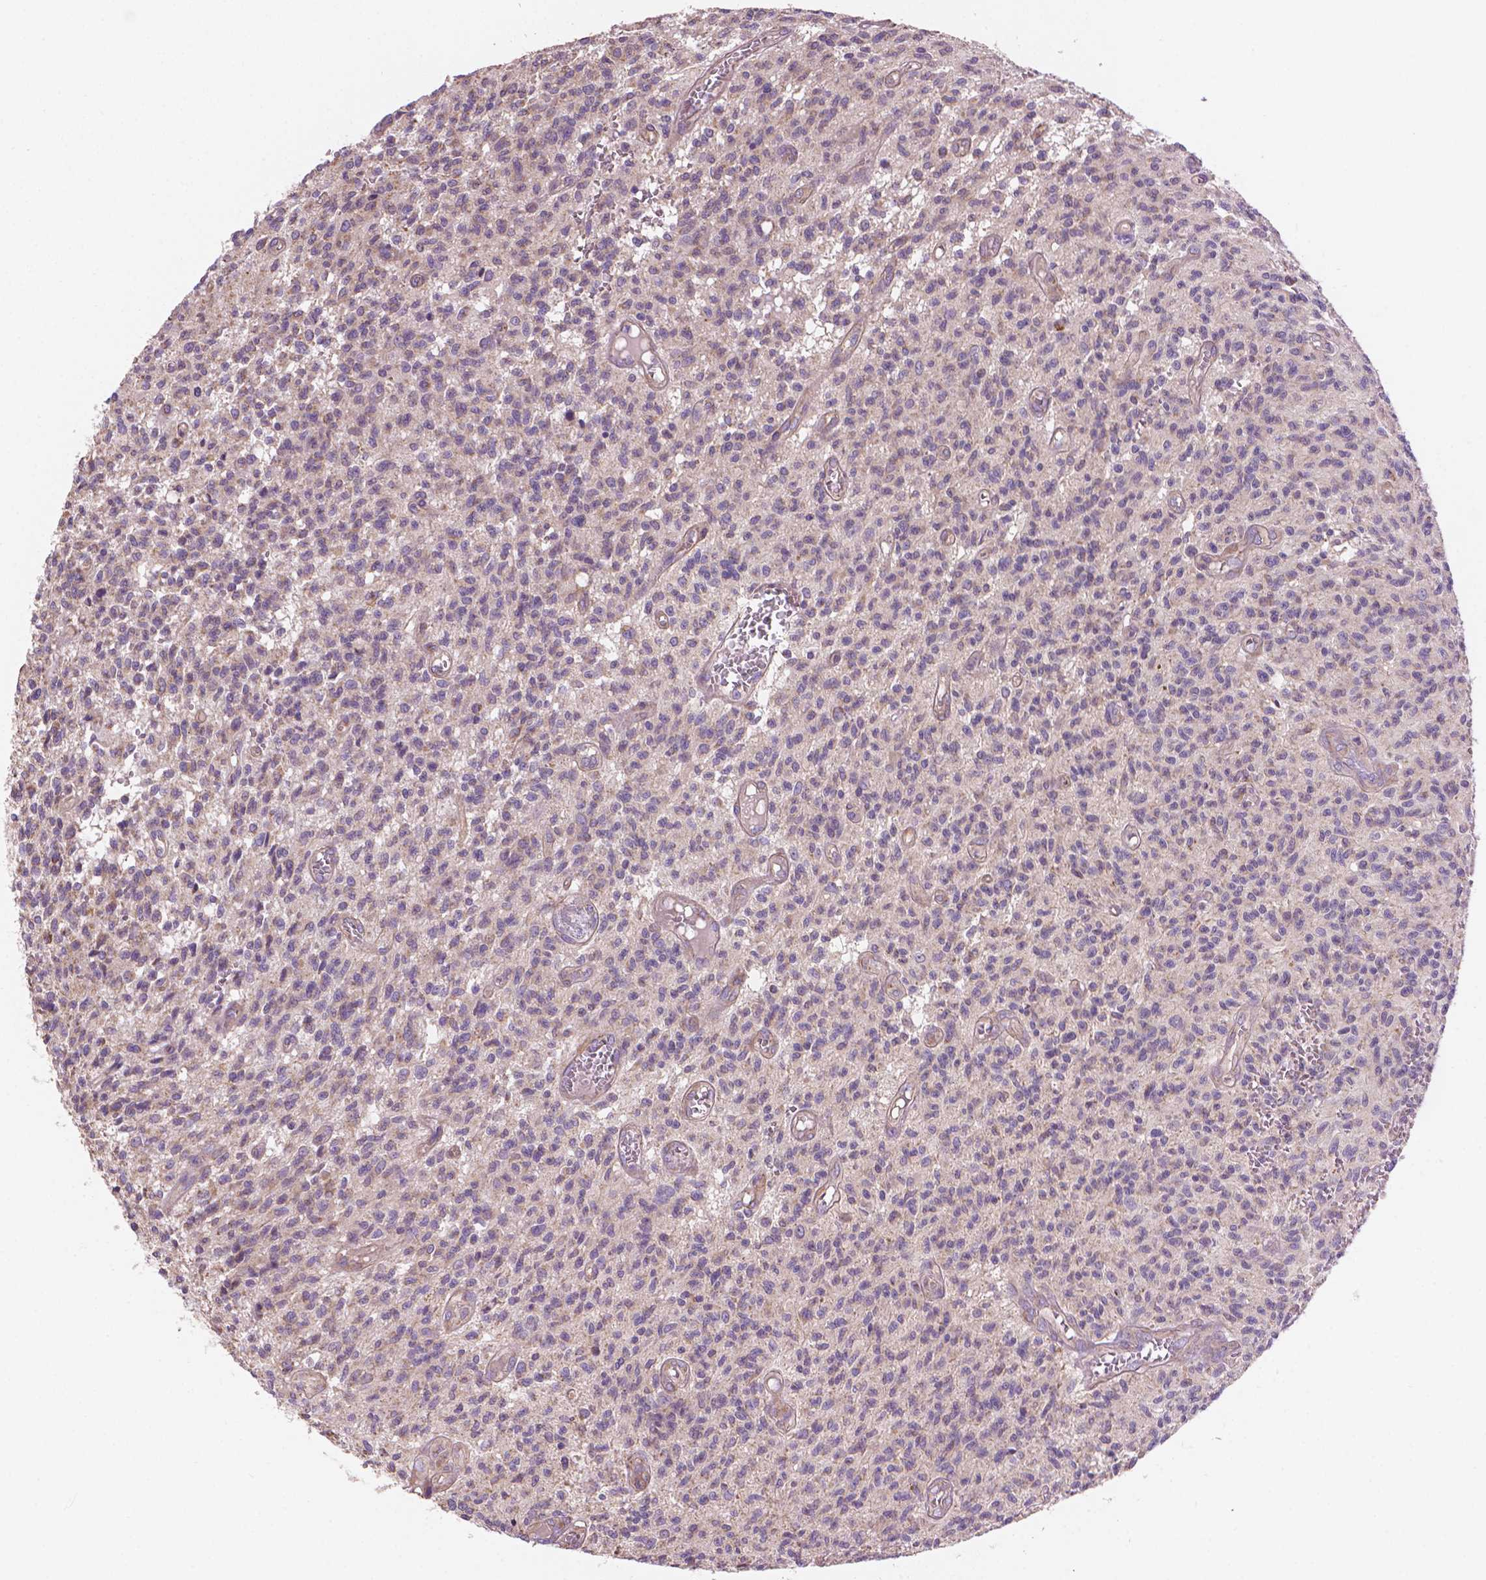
{"staining": {"intensity": "negative", "quantity": "none", "location": "none"}, "tissue": "glioma", "cell_type": "Tumor cells", "image_type": "cancer", "snomed": [{"axis": "morphology", "description": "Glioma, malignant, Low grade"}, {"axis": "topography", "description": "Brain"}], "caption": "This is an immunohistochemistry (IHC) micrograph of human low-grade glioma (malignant). There is no staining in tumor cells.", "gene": "TTC29", "patient": {"sex": "male", "age": 64}}